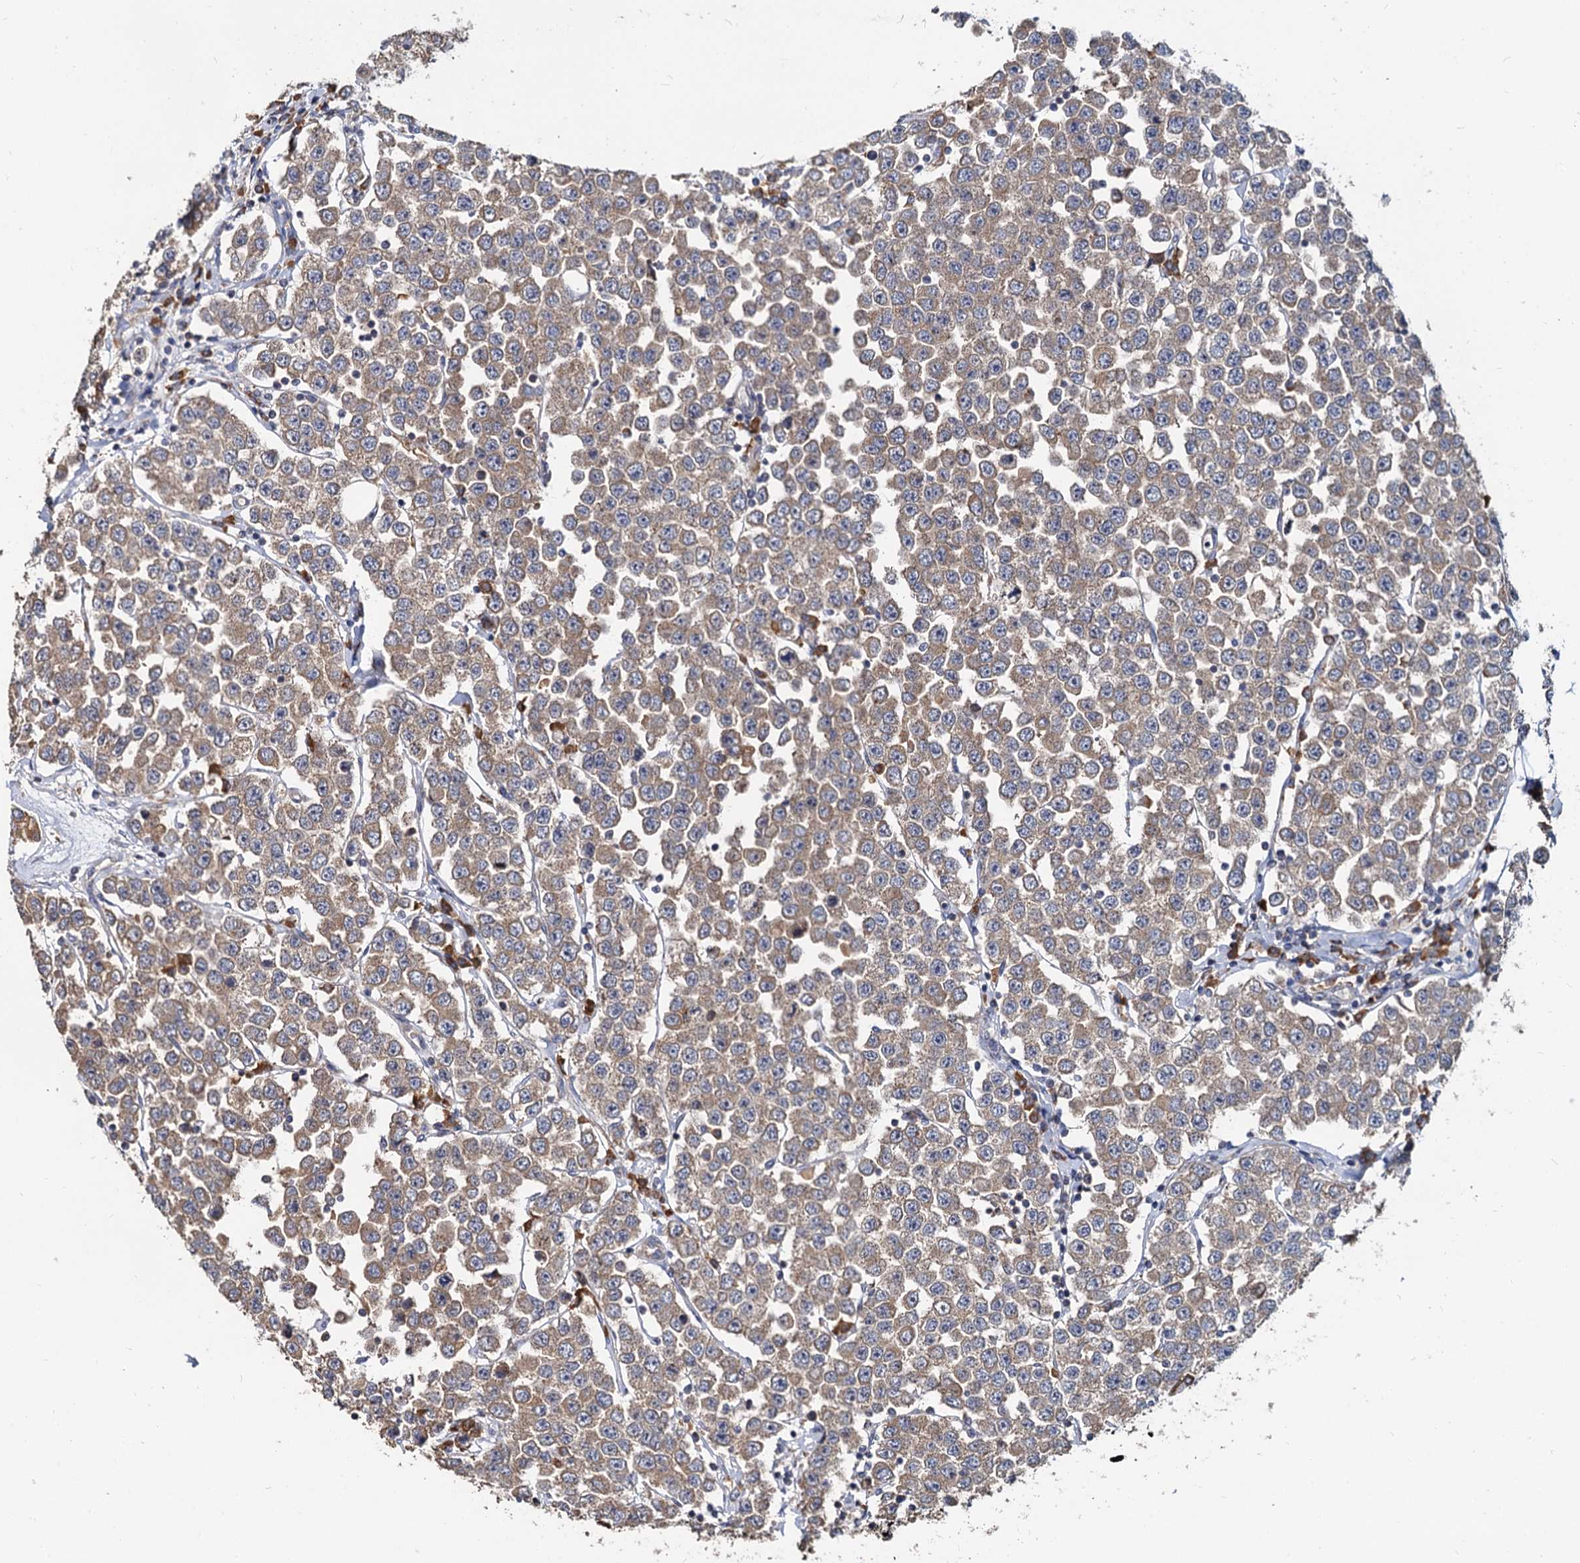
{"staining": {"intensity": "moderate", "quantity": ">75%", "location": "cytoplasmic/membranous"}, "tissue": "testis cancer", "cell_type": "Tumor cells", "image_type": "cancer", "snomed": [{"axis": "morphology", "description": "Seminoma, NOS"}, {"axis": "topography", "description": "Testis"}], "caption": "This is an image of IHC staining of testis seminoma, which shows moderate positivity in the cytoplasmic/membranous of tumor cells.", "gene": "WWC3", "patient": {"sex": "male", "age": 28}}